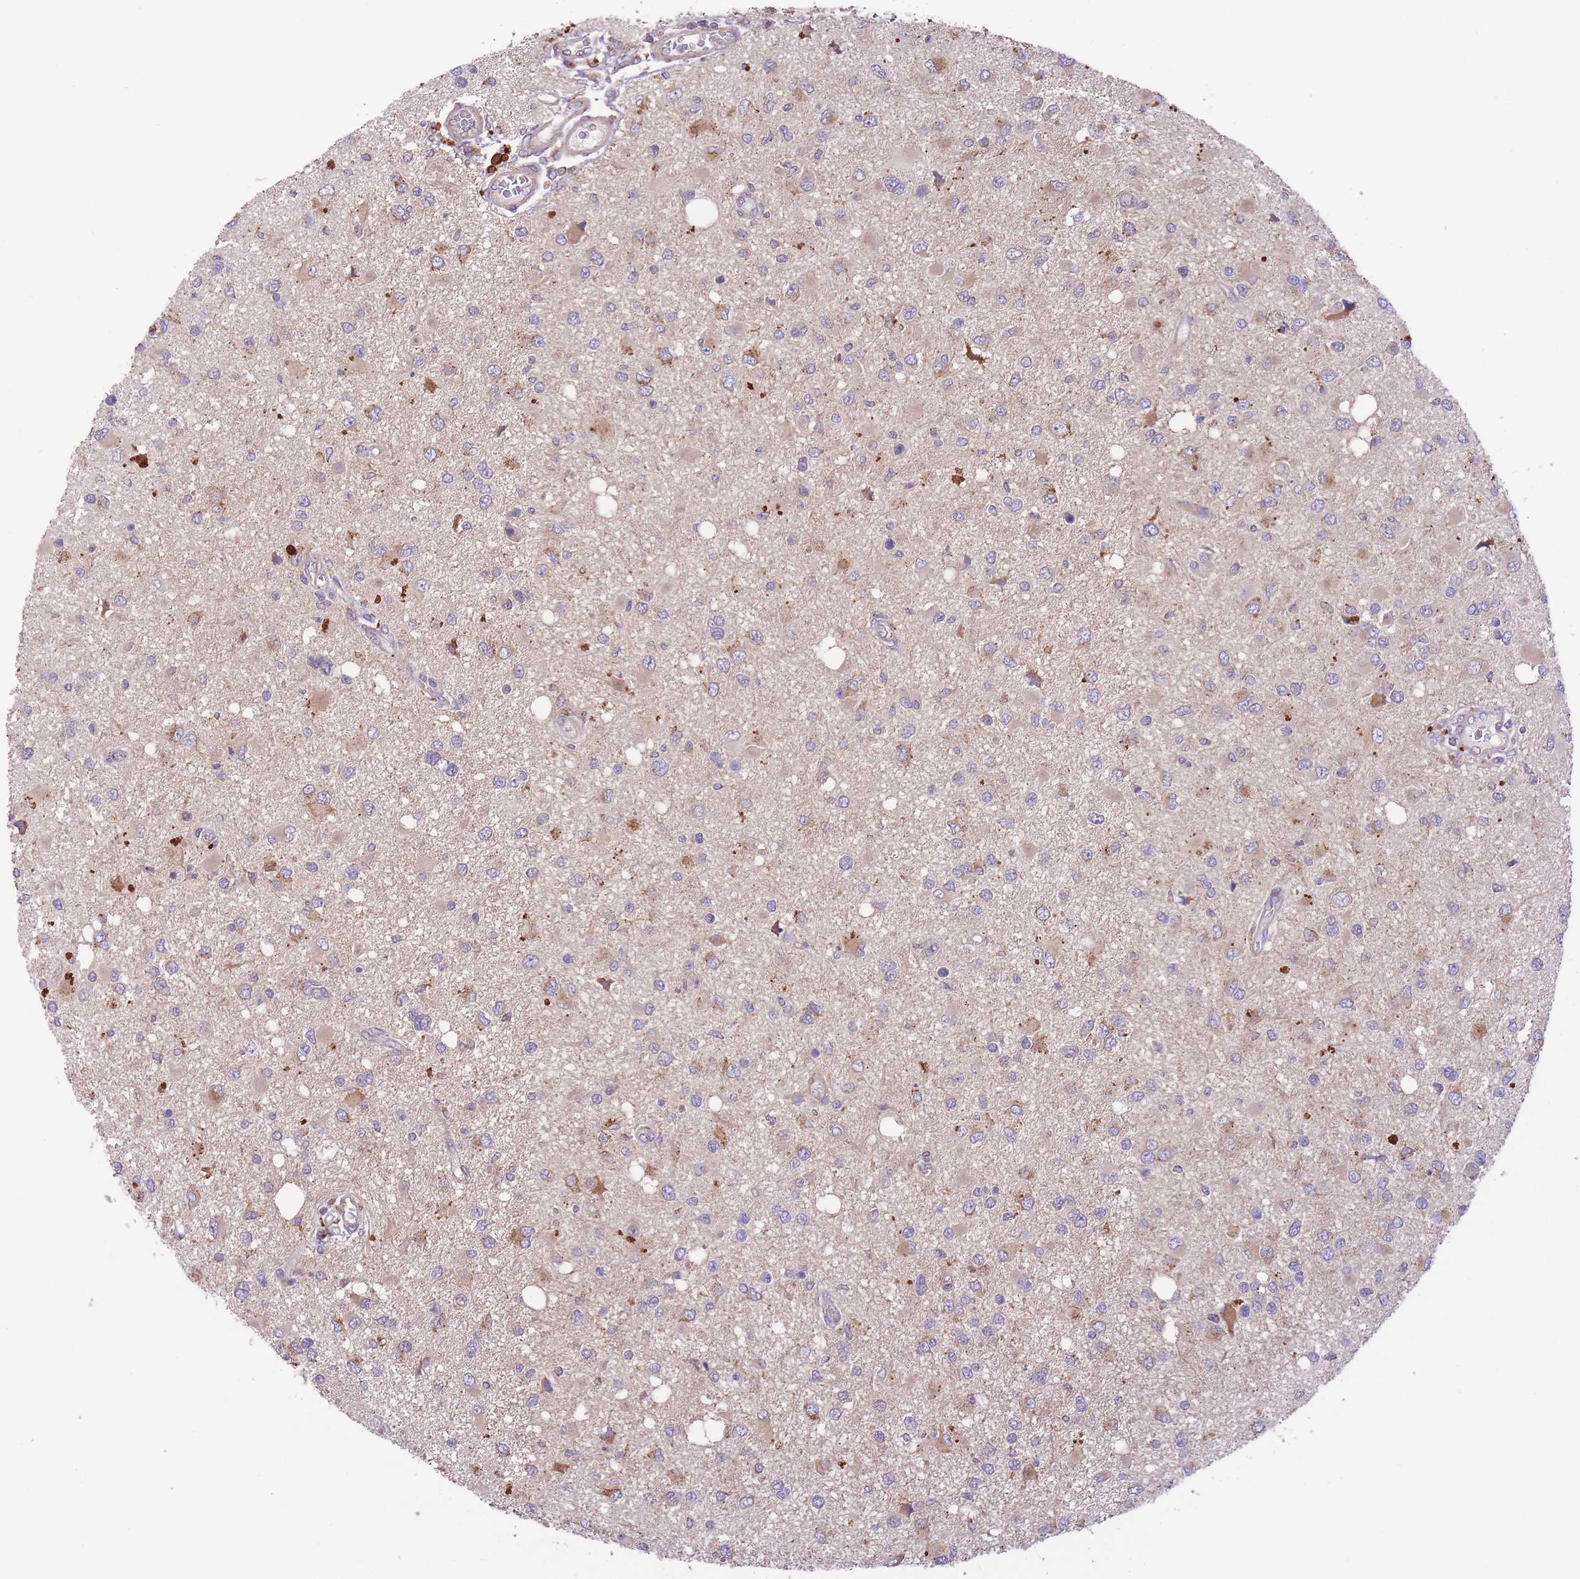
{"staining": {"intensity": "weak", "quantity": "25%-75%", "location": "cytoplasmic/membranous"}, "tissue": "glioma", "cell_type": "Tumor cells", "image_type": "cancer", "snomed": [{"axis": "morphology", "description": "Glioma, malignant, High grade"}, {"axis": "topography", "description": "Brain"}], "caption": "Malignant high-grade glioma tissue reveals weak cytoplasmic/membranous expression in approximately 25%-75% of tumor cells (IHC, brightfield microscopy, high magnification).", "gene": "ITPKC", "patient": {"sex": "male", "age": 53}}